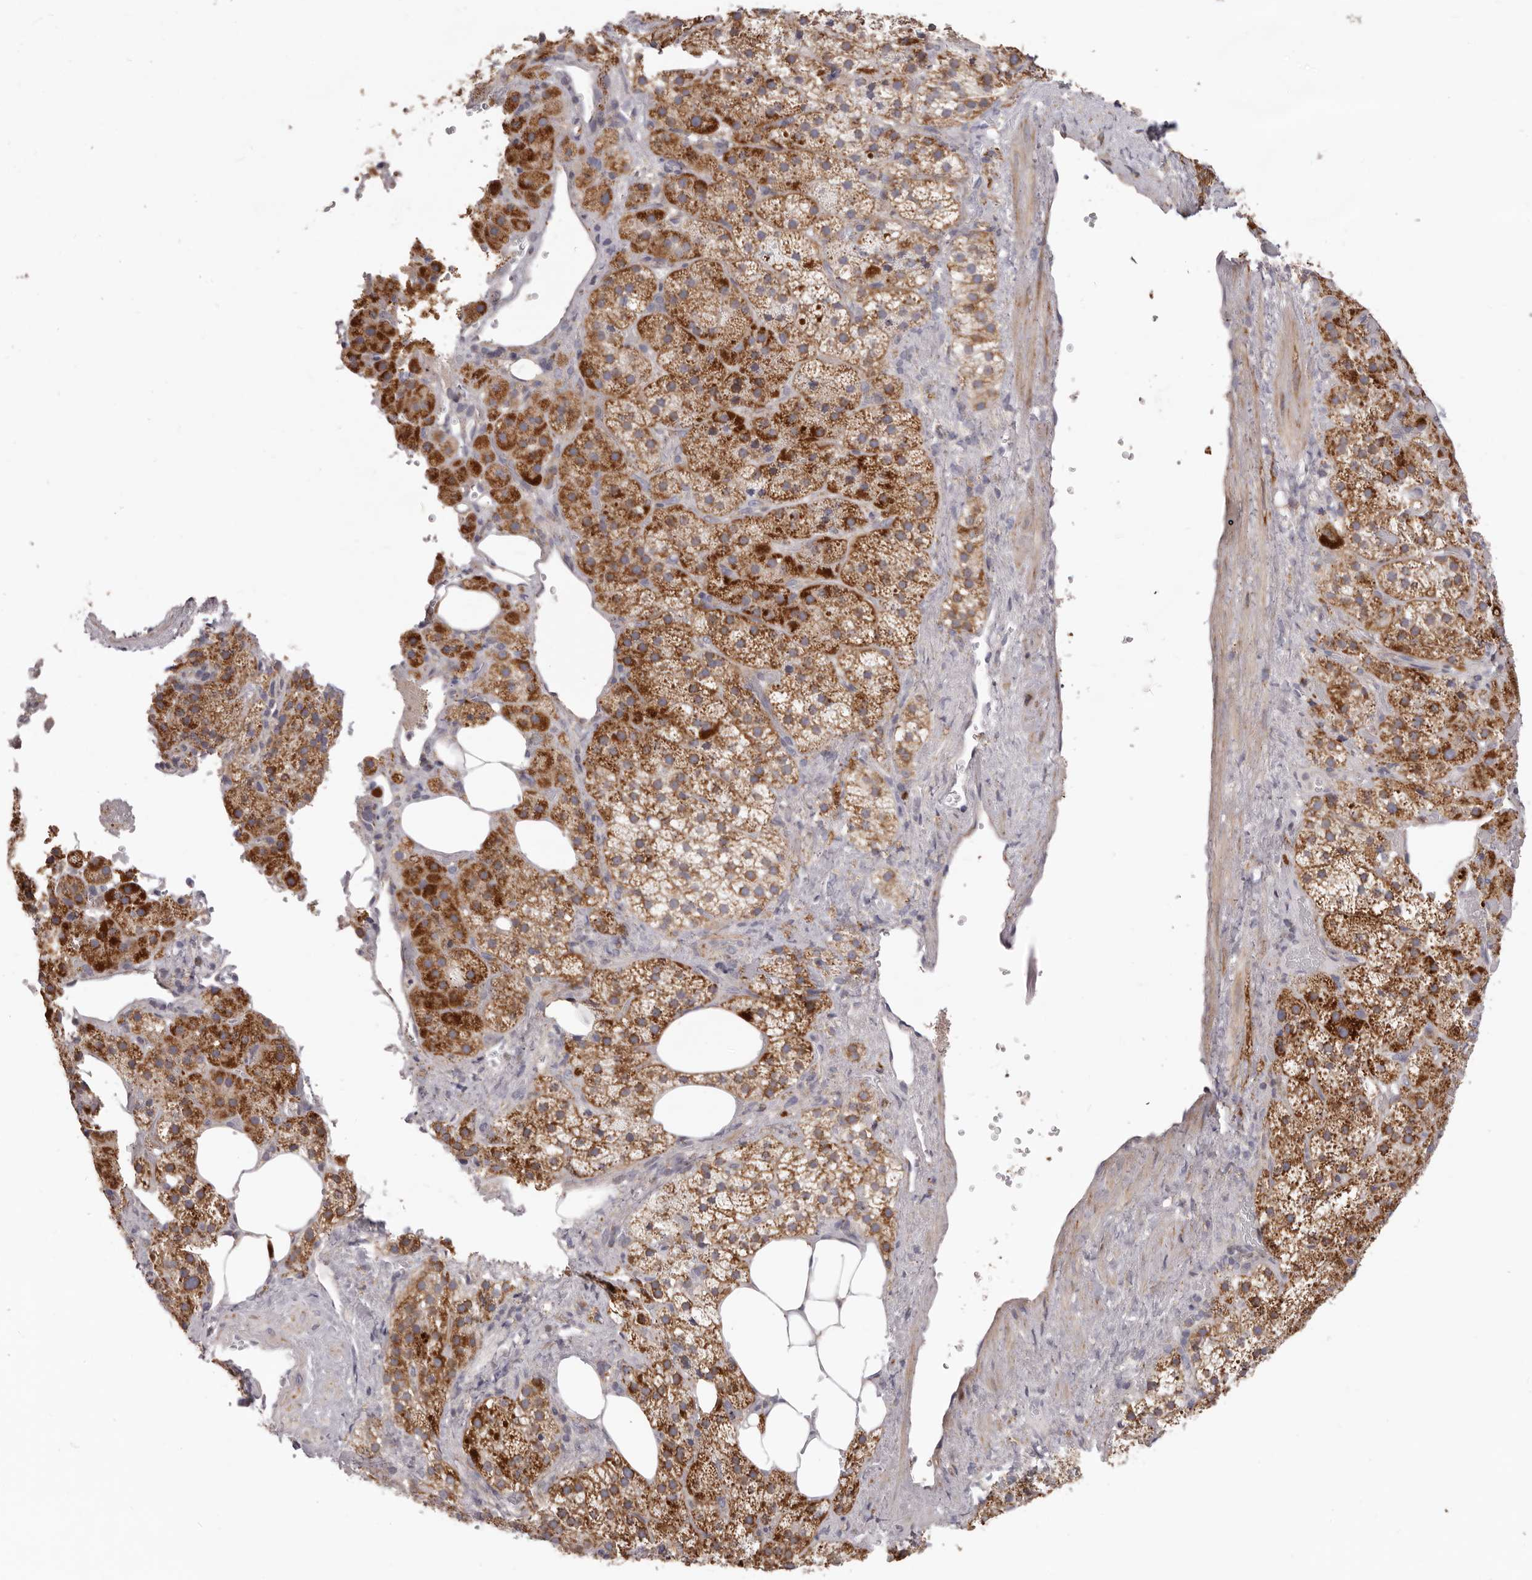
{"staining": {"intensity": "moderate", "quantity": ">75%", "location": "cytoplasmic/membranous"}, "tissue": "adrenal gland", "cell_type": "Glandular cells", "image_type": "normal", "snomed": [{"axis": "morphology", "description": "Normal tissue, NOS"}, {"axis": "topography", "description": "Adrenal gland"}], "caption": "Protein analysis of unremarkable adrenal gland exhibits moderate cytoplasmic/membranous positivity in about >75% of glandular cells. The protein of interest is stained brown, and the nuclei are stained in blue (DAB (3,3'-diaminobenzidine) IHC with brightfield microscopy, high magnification).", "gene": "PRMT2", "patient": {"sex": "female", "age": 59}}